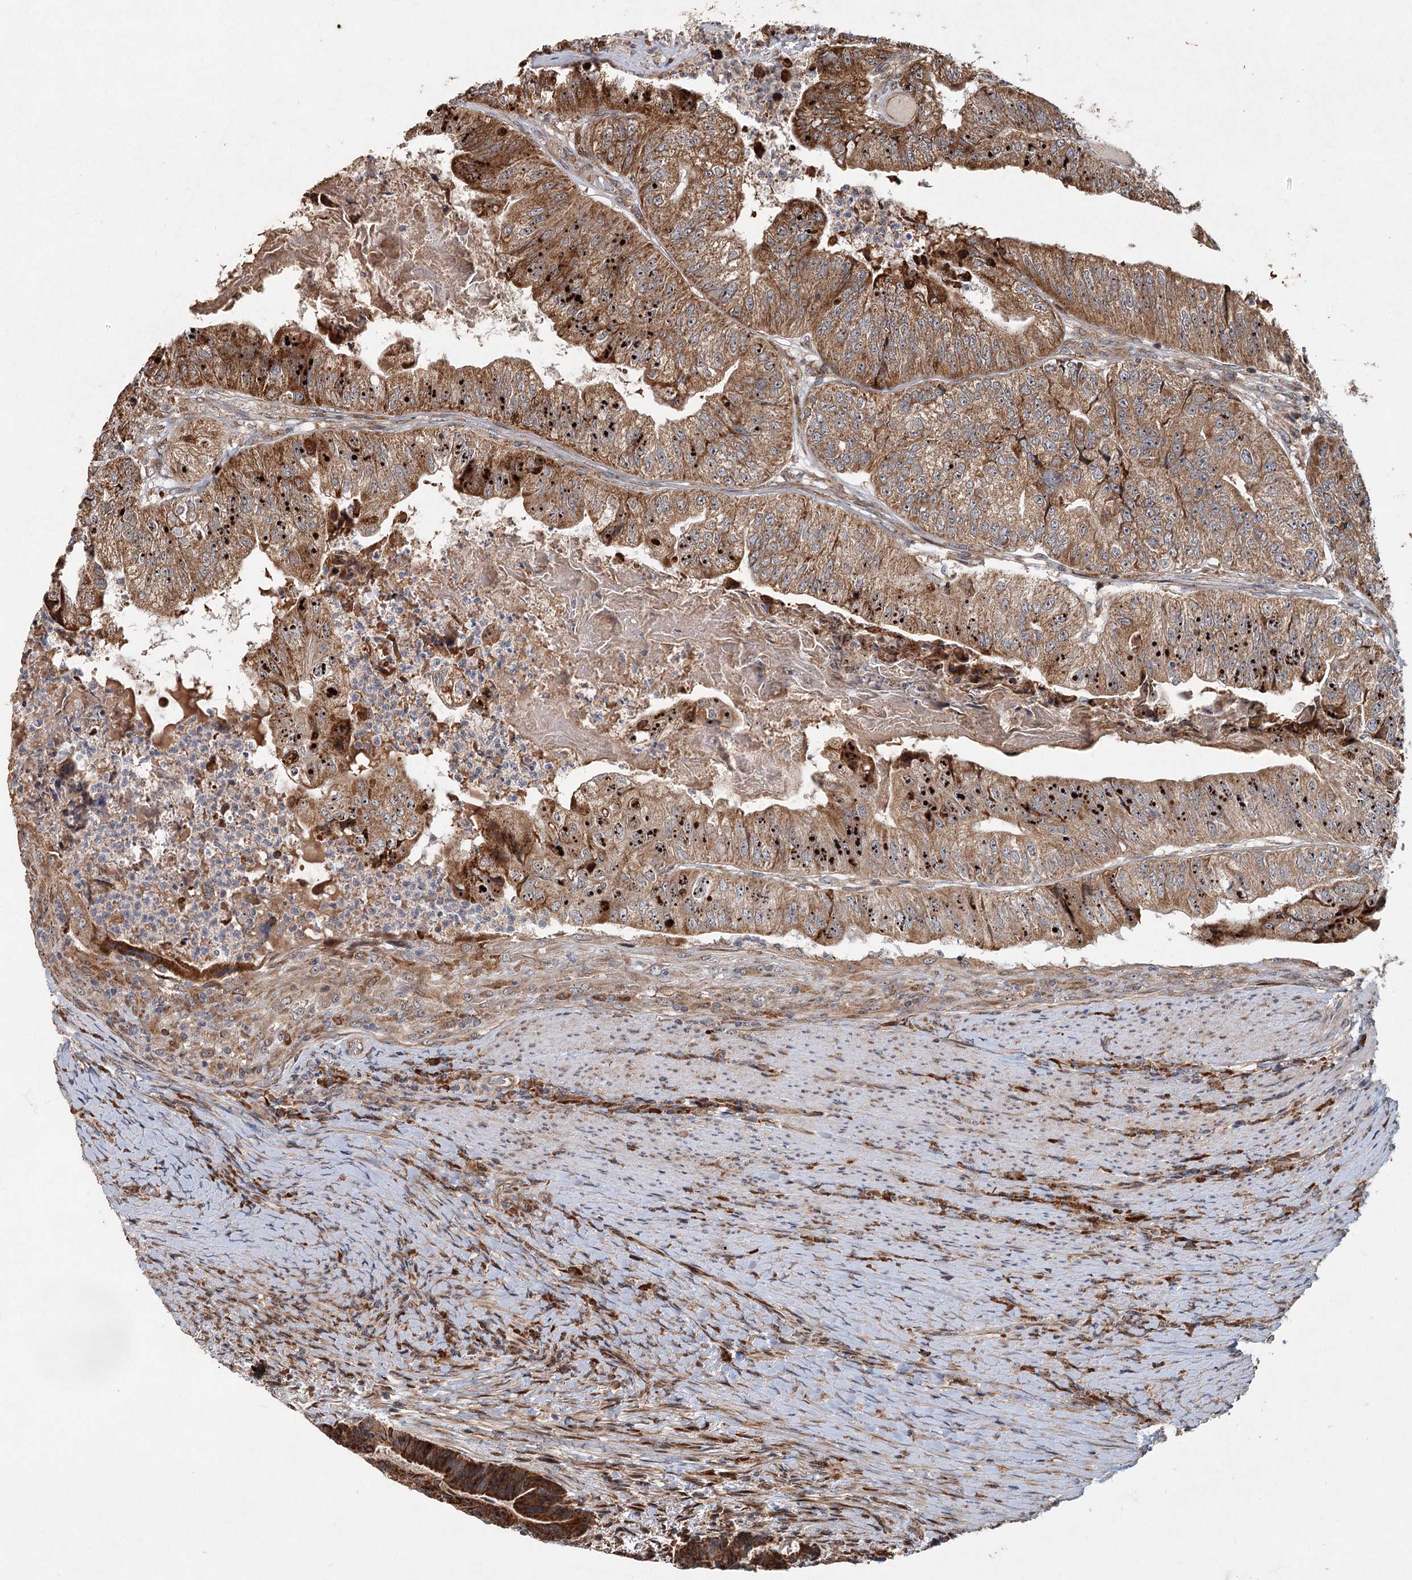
{"staining": {"intensity": "moderate", "quantity": ">75%", "location": "cytoplasmic/membranous,nuclear"}, "tissue": "colorectal cancer", "cell_type": "Tumor cells", "image_type": "cancer", "snomed": [{"axis": "morphology", "description": "Adenocarcinoma, NOS"}, {"axis": "topography", "description": "Colon"}], "caption": "Approximately >75% of tumor cells in human colorectal cancer (adenocarcinoma) show moderate cytoplasmic/membranous and nuclear protein expression as visualized by brown immunohistochemical staining.", "gene": "SRPX2", "patient": {"sex": "female", "age": 67}}